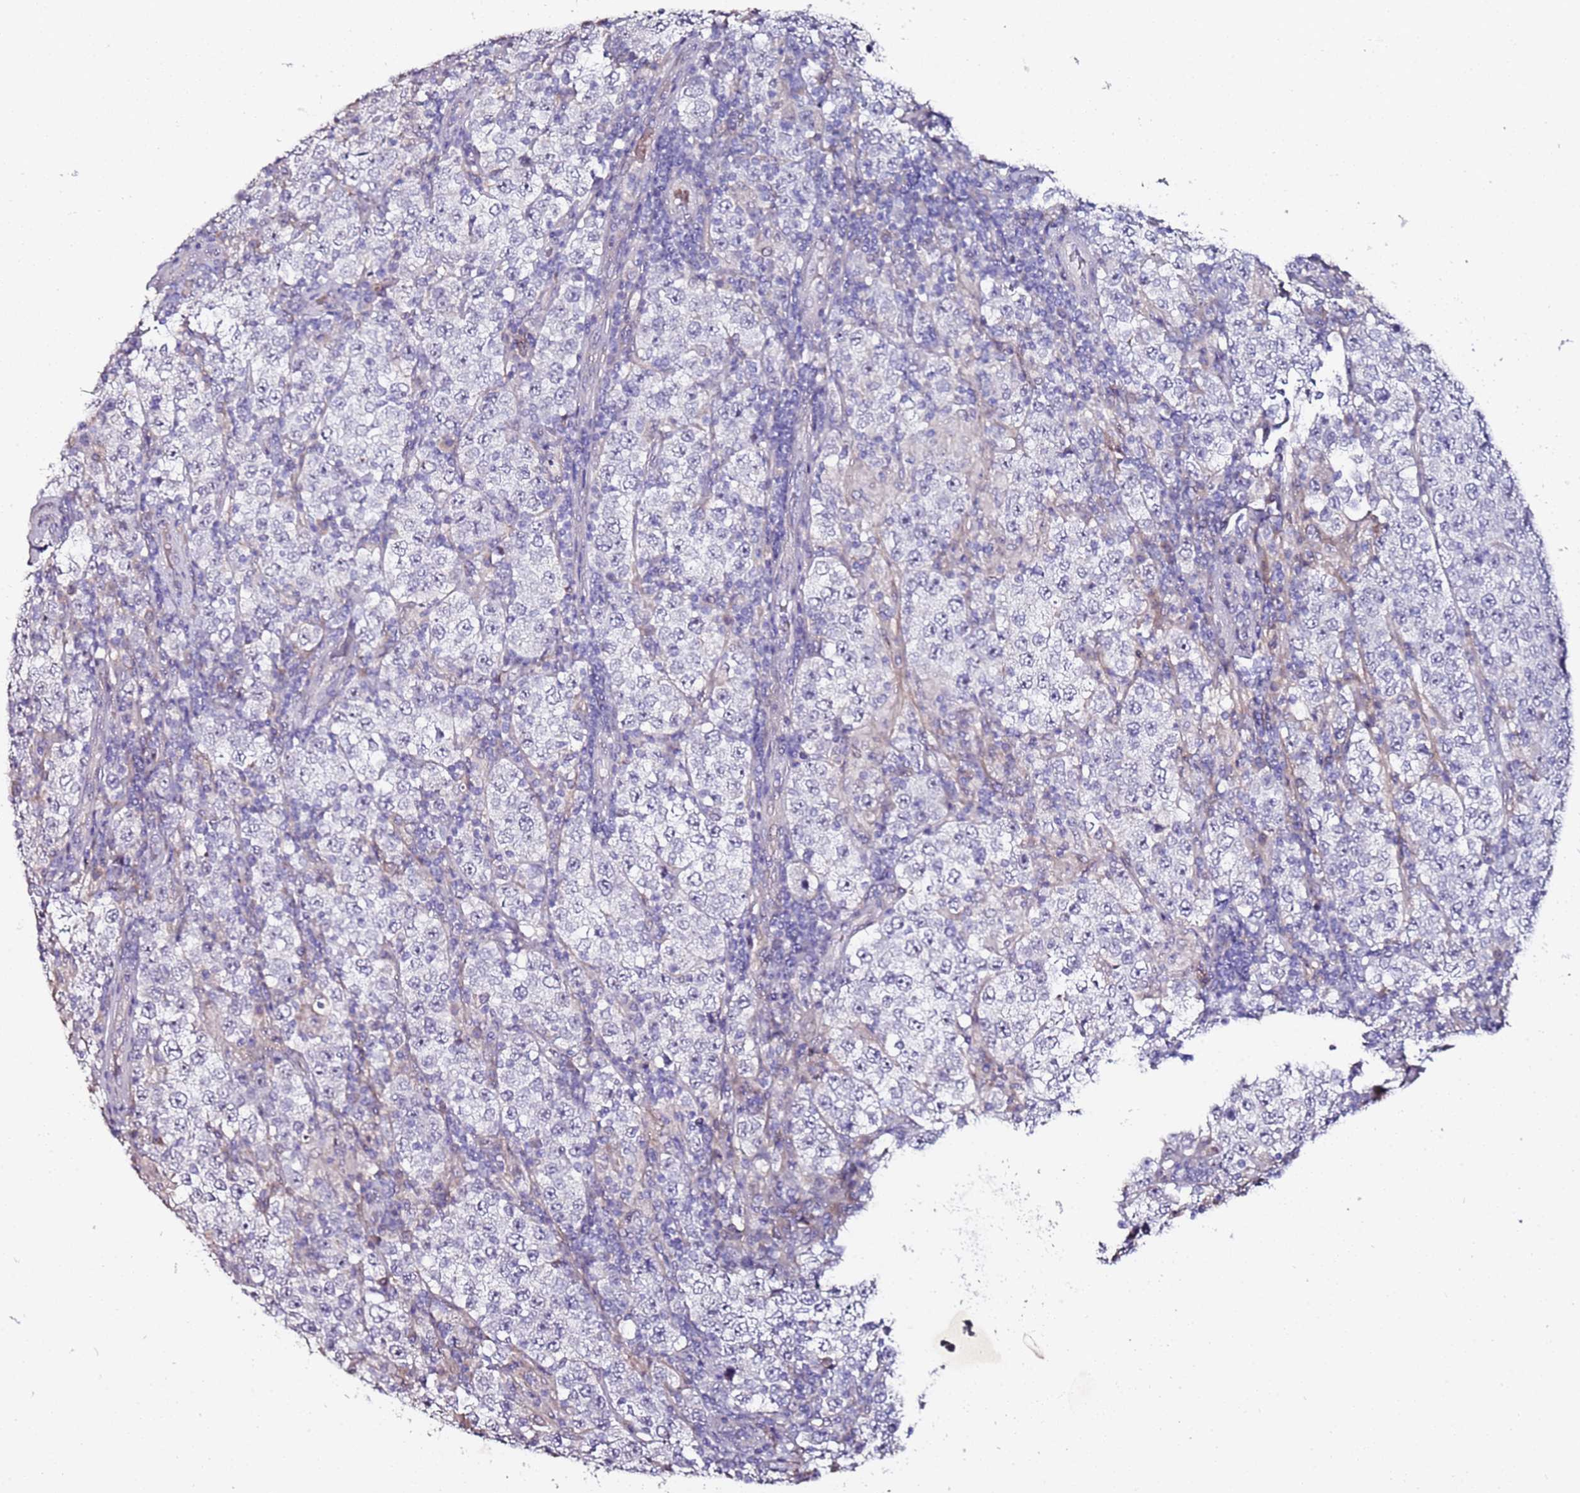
{"staining": {"intensity": "negative", "quantity": "none", "location": "none"}, "tissue": "testis cancer", "cell_type": "Tumor cells", "image_type": "cancer", "snomed": [{"axis": "morphology", "description": "Normal tissue, NOS"}, {"axis": "morphology", "description": "Urothelial carcinoma, High grade"}, {"axis": "morphology", "description": "Seminoma, NOS"}, {"axis": "morphology", "description": "Carcinoma, Embryonal, NOS"}, {"axis": "topography", "description": "Urinary bladder"}, {"axis": "topography", "description": "Testis"}], "caption": "Tumor cells show no significant expression in testis embryonal carcinoma.", "gene": "C3orf80", "patient": {"sex": "male", "age": 41}}